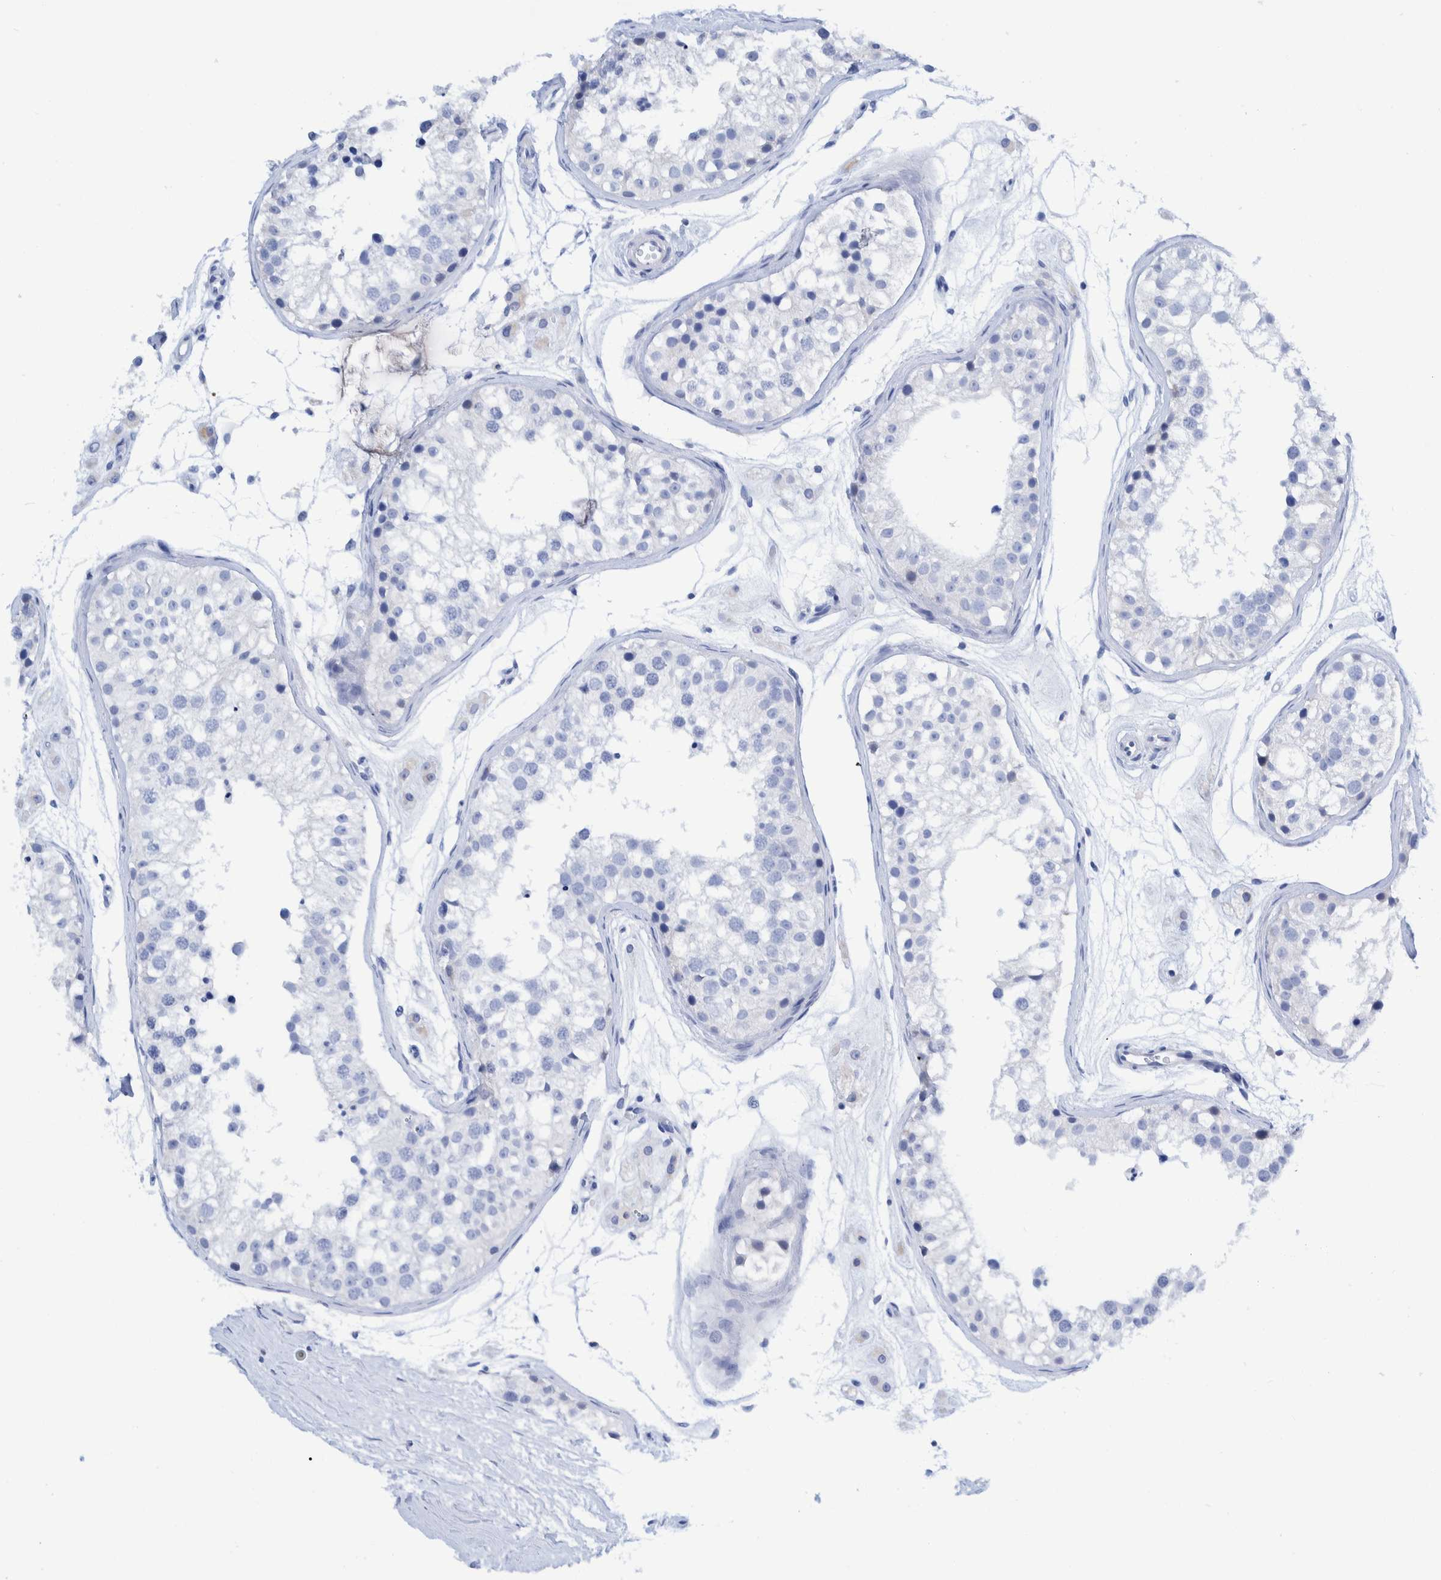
{"staining": {"intensity": "negative", "quantity": "none", "location": "none"}, "tissue": "testis", "cell_type": "Cells in seminiferous ducts", "image_type": "normal", "snomed": [{"axis": "morphology", "description": "Normal tissue, NOS"}, {"axis": "morphology", "description": "Adenocarcinoma, metastatic, NOS"}, {"axis": "topography", "description": "Testis"}], "caption": "The immunohistochemistry (IHC) photomicrograph has no significant expression in cells in seminiferous ducts of testis. (DAB (3,3'-diaminobenzidine) immunohistochemistry with hematoxylin counter stain).", "gene": "KRT14", "patient": {"sex": "male", "age": 26}}